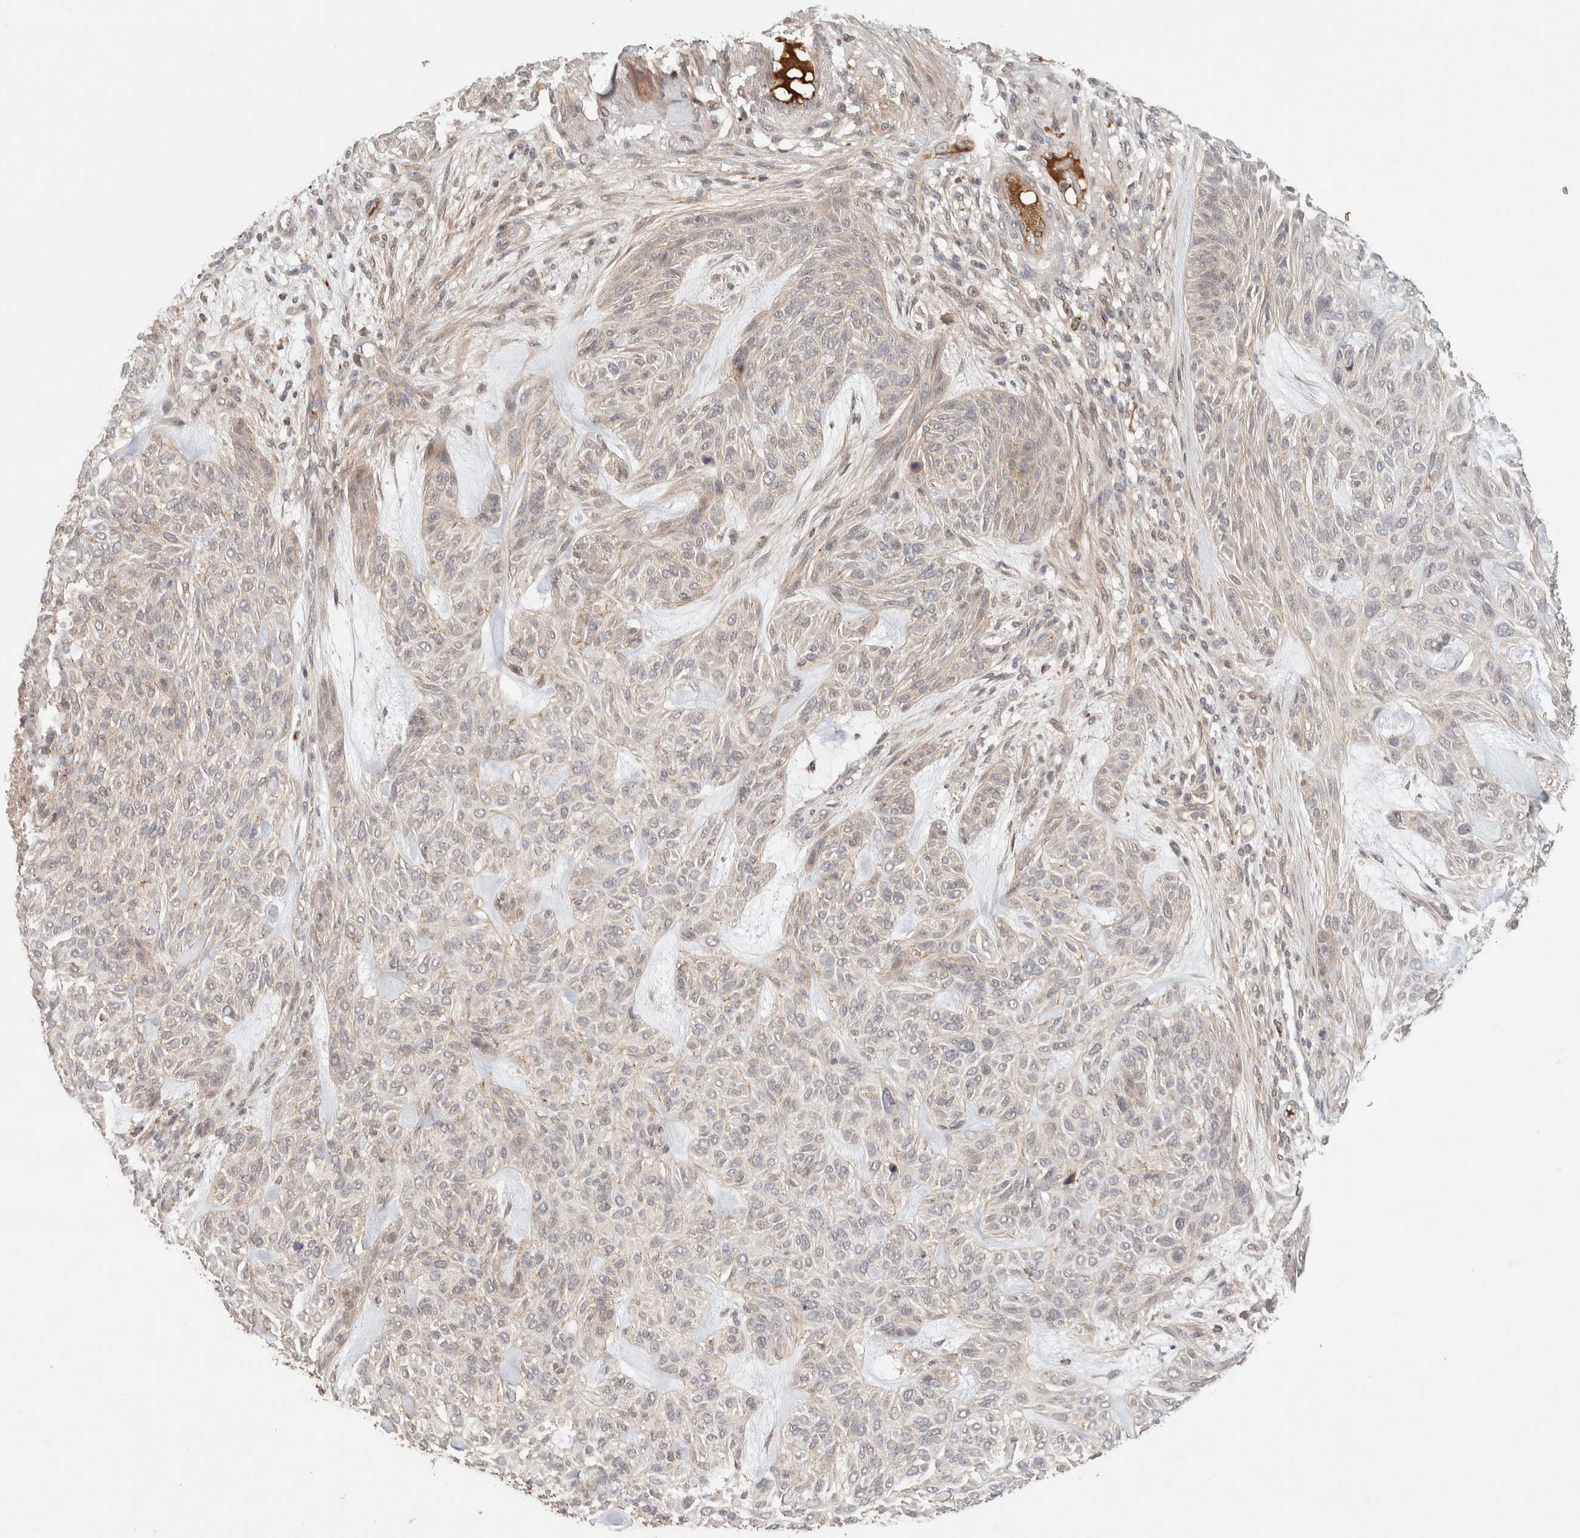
{"staining": {"intensity": "negative", "quantity": "none", "location": "none"}, "tissue": "skin cancer", "cell_type": "Tumor cells", "image_type": "cancer", "snomed": [{"axis": "morphology", "description": "Basal cell carcinoma"}, {"axis": "topography", "description": "Skin"}], "caption": "Image shows no significant protein expression in tumor cells of skin basal cell carcinoma.", "gene": "CASK", "patient": {"sex": "male", "age": 55}}